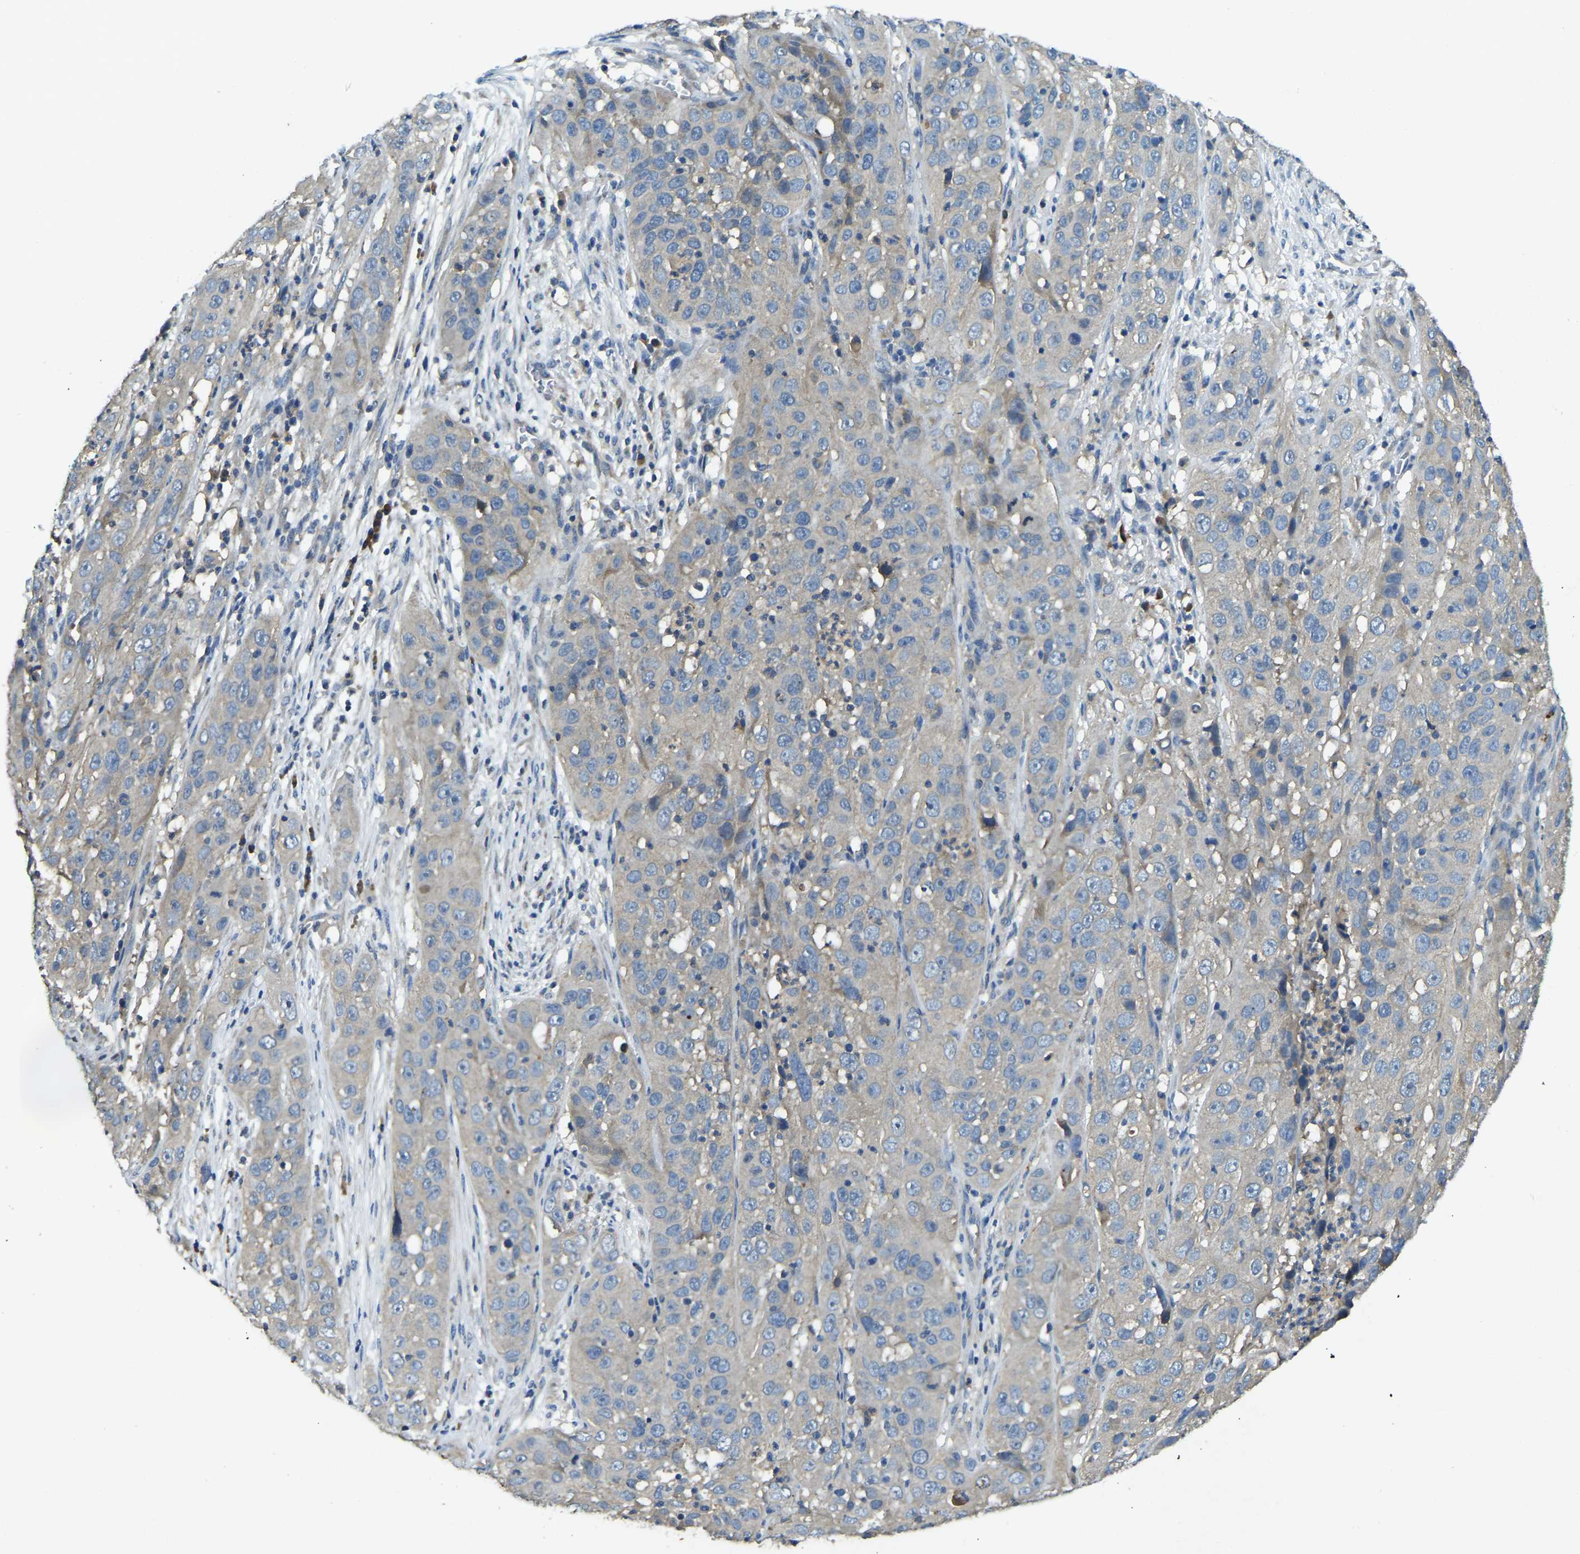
{"staining": {"intensity": "negative", "quantity": "none", "location": "none"}, "tissue": "cervical cancer", "cell_type": "Tumor cells", "image_type": "cancer", "snomed": [{"axis": "morphology", "description": "Squamous cell carcinoma, NOS"}, {"axis": "topography", "description": "Cervix"}], "caption": "Tumor cells show no significant protein staining in cervical cancer (squamous cell carcinoma). Nuclei are stained in blue.", "gene": "ATP8B1", "patient": {"sex": "female", "age": 32}}